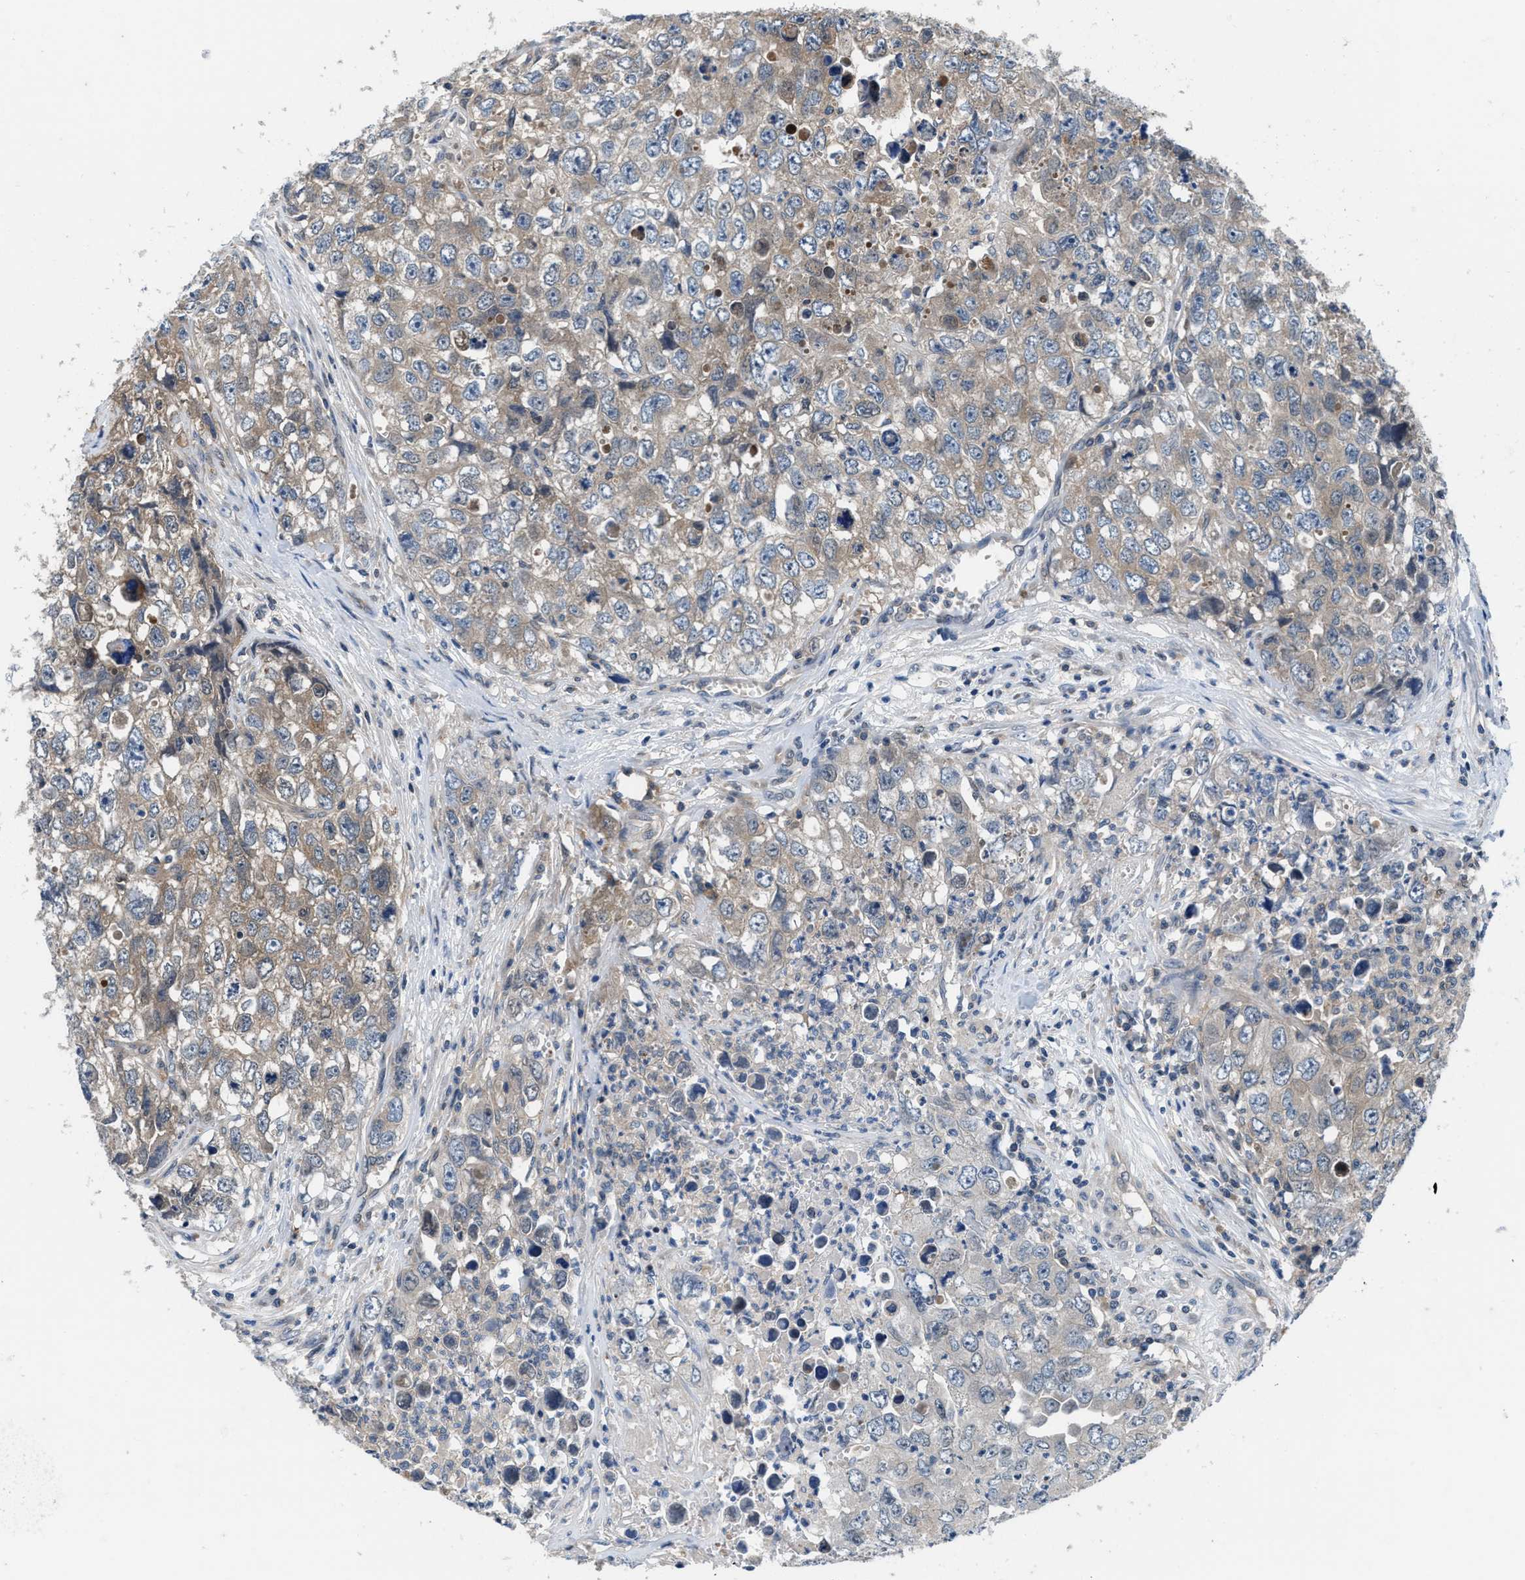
{"staining": {"intensity": "weak", "quantity": ">75%", "location": "cytoplasmic/membranous"}, "tissue": "testis cancer", "cell_type": "Tumor cells", "image_type": "cancer", "snomed": [{"axis": "morphology", "description": "Seminoma, NOS"}, {"axis": "morphology", "description": "Carcinoma, Embryonal, NOS"}, {"axis": "topography", "description": "Testis"}], "caption": "The histopathology image exhibits staining of testis cancer (seminoma), revealing weak cytoplasmic/membranous protein positivity (brown color) within tumor cells. (brown staining indicates protein expression, while blue staining denotes nuclei).", "gene": "NUDT5", "patient": {"sex": "male", "age": 43}}